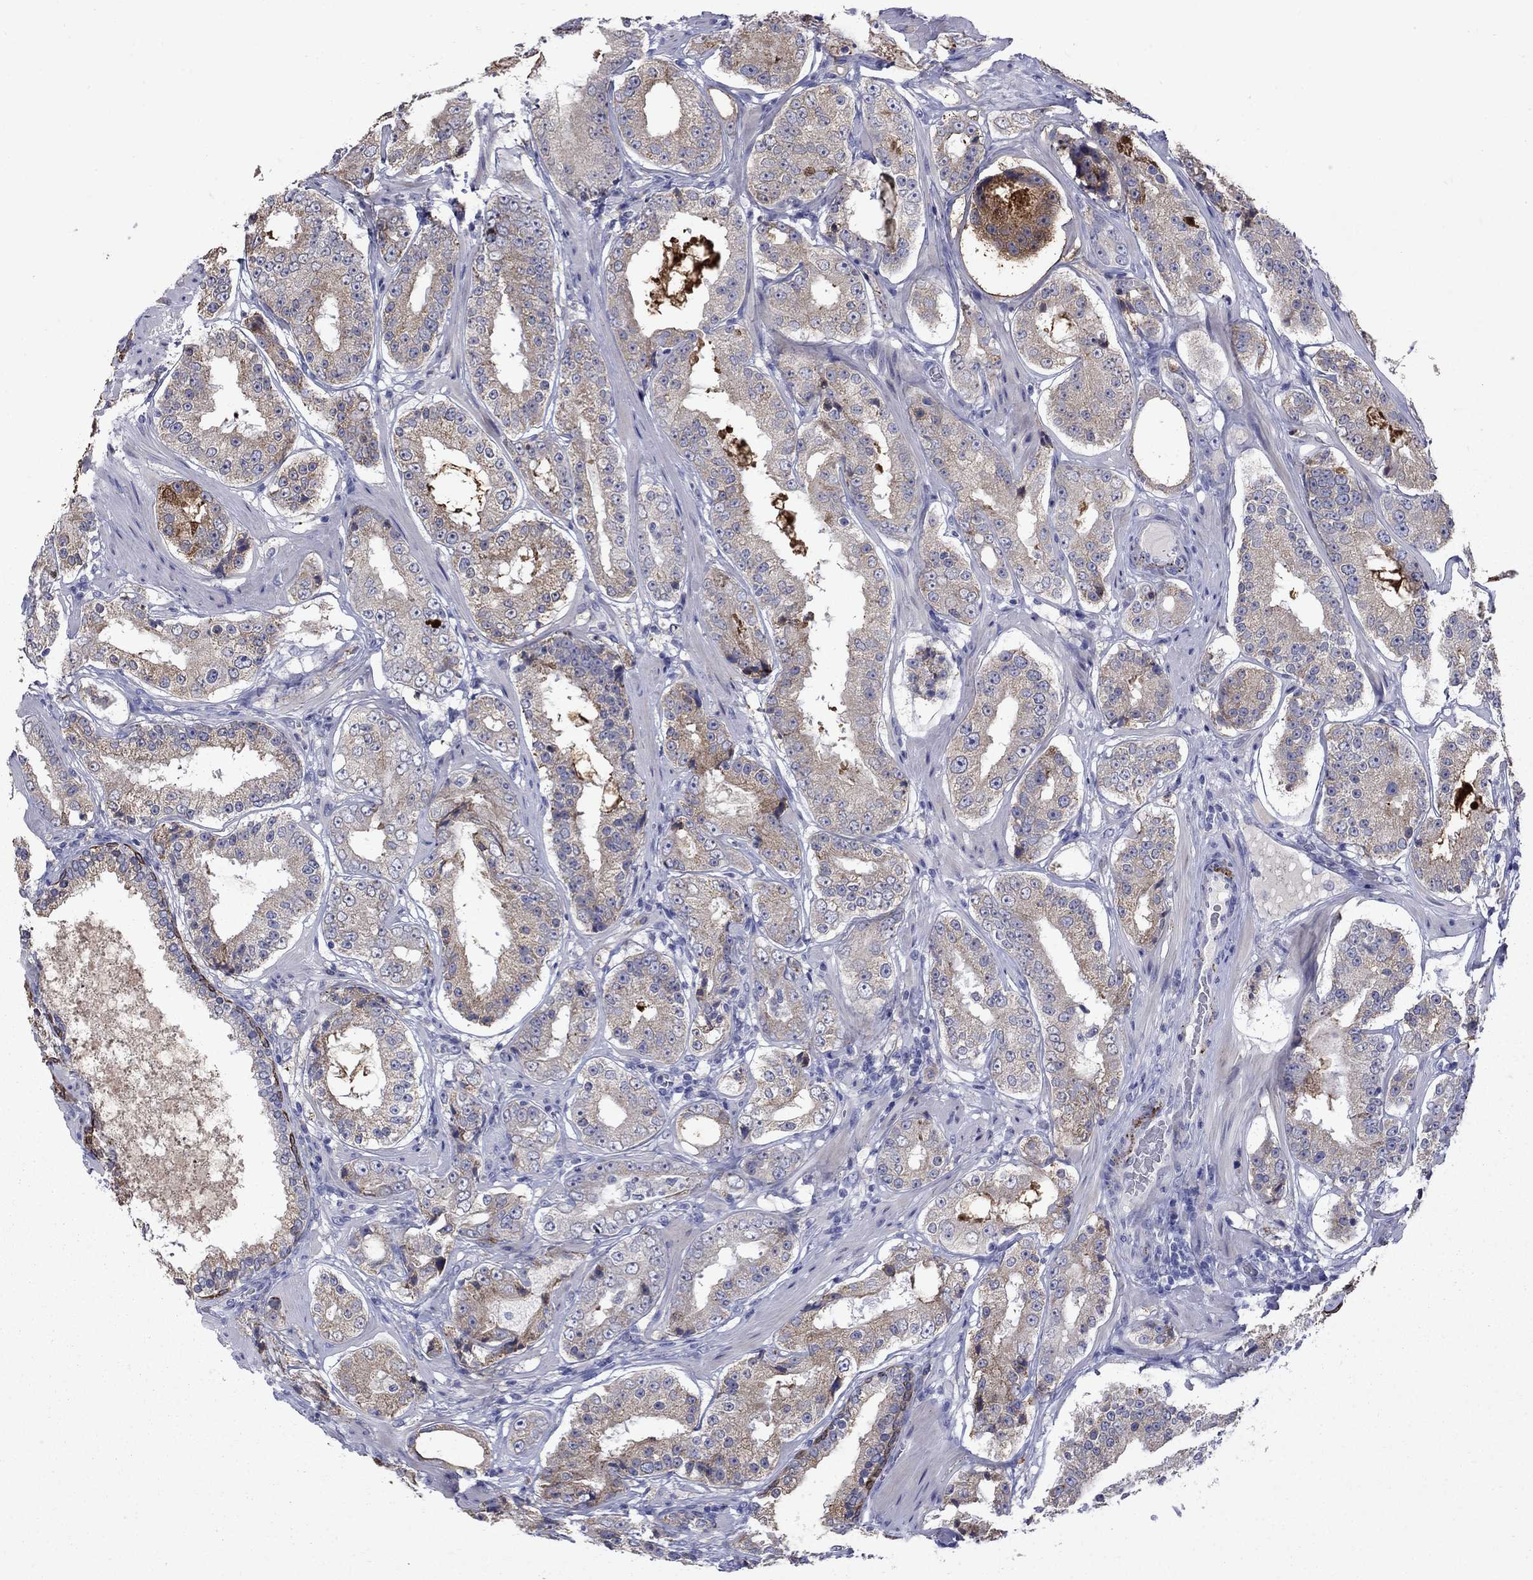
{"staining": {"intensity": "moderate", "quantity": "<25%", "location": "cytoplasmic/membranous"}, "tissue": "prostate cancer", "cell_type": "Tumor cells", "image_type": "cancer", "snomed": [{"axis": "morphology", "description": "Adenocarcinoma, Low grade"}, {"axis": "topography", "description": "Prostate"}], "caption": "Adenocarcinoma (low-grade) (prostate) stained with a brown dye reveals moderate cytoplasmic/membranous positive expression in about <25% of tumor cells.", "gene": "TMPRSS11A", "patient": {"sex": "male", "age": 60}}